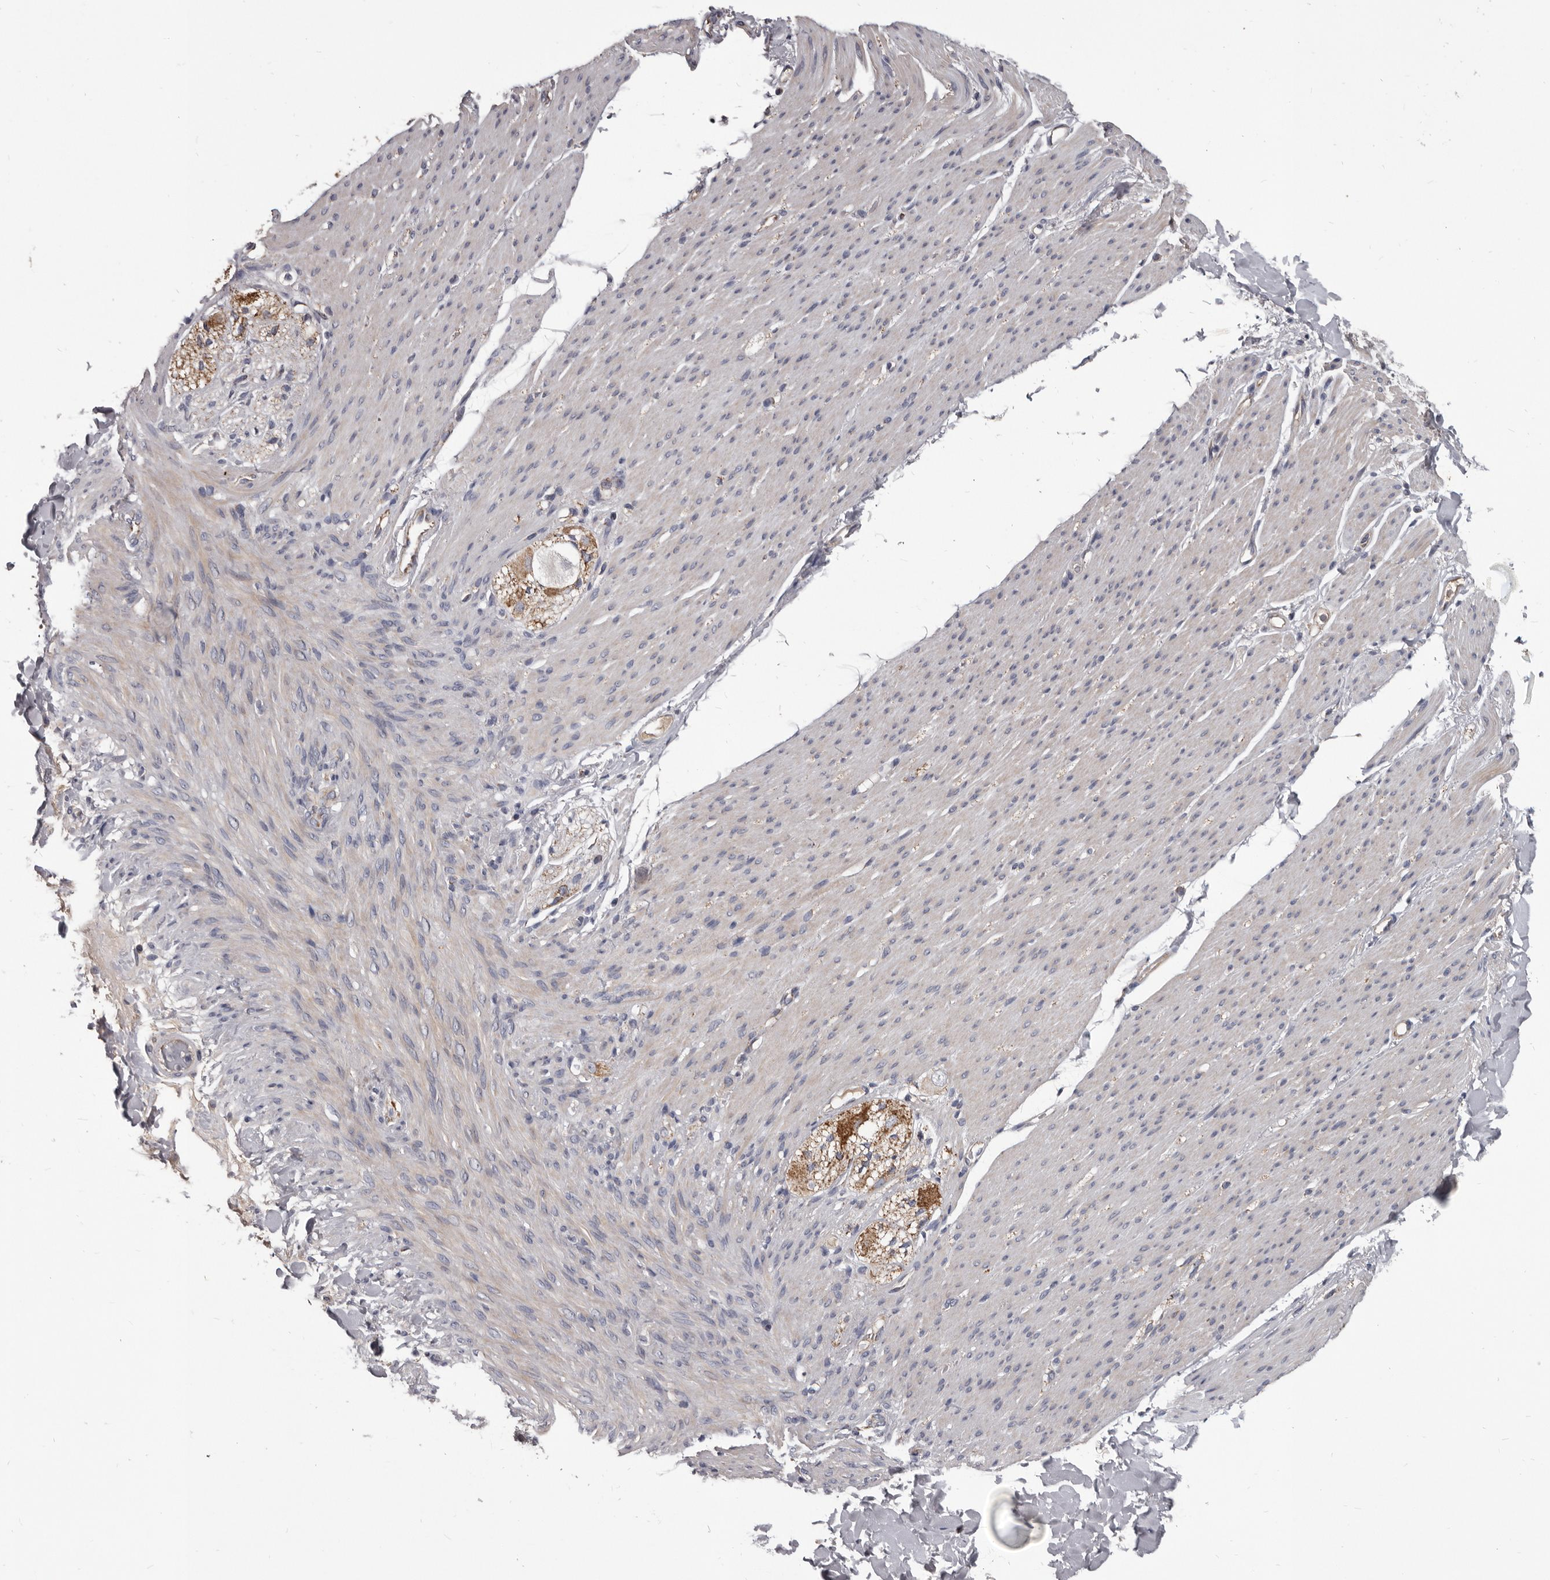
{"staining": {"intensity": "weak", "quantity": "<25%", "location": "cytoplasmic/membranous"}, "tissue": "smooth muscle", "cell_type": "Smooth muscle cells", "image_type": "normal", "snomed": [{"axis": "morphology", "description": "Normal tissue, NOS"}, {"axis": "topography", "description": "Colon"}, {"axis": "topography", "description": "Peripheral nerve tissue"}], "caption": "Histopathology image shows no significant protein expression in smooth muscle cells of benign smooth muscle. (DAB immunohistochemistry visualized using brightfield microscopy, high magnification).", "gene": "ALDH5A1", "patient": {"sex": "female", "age": 61}}